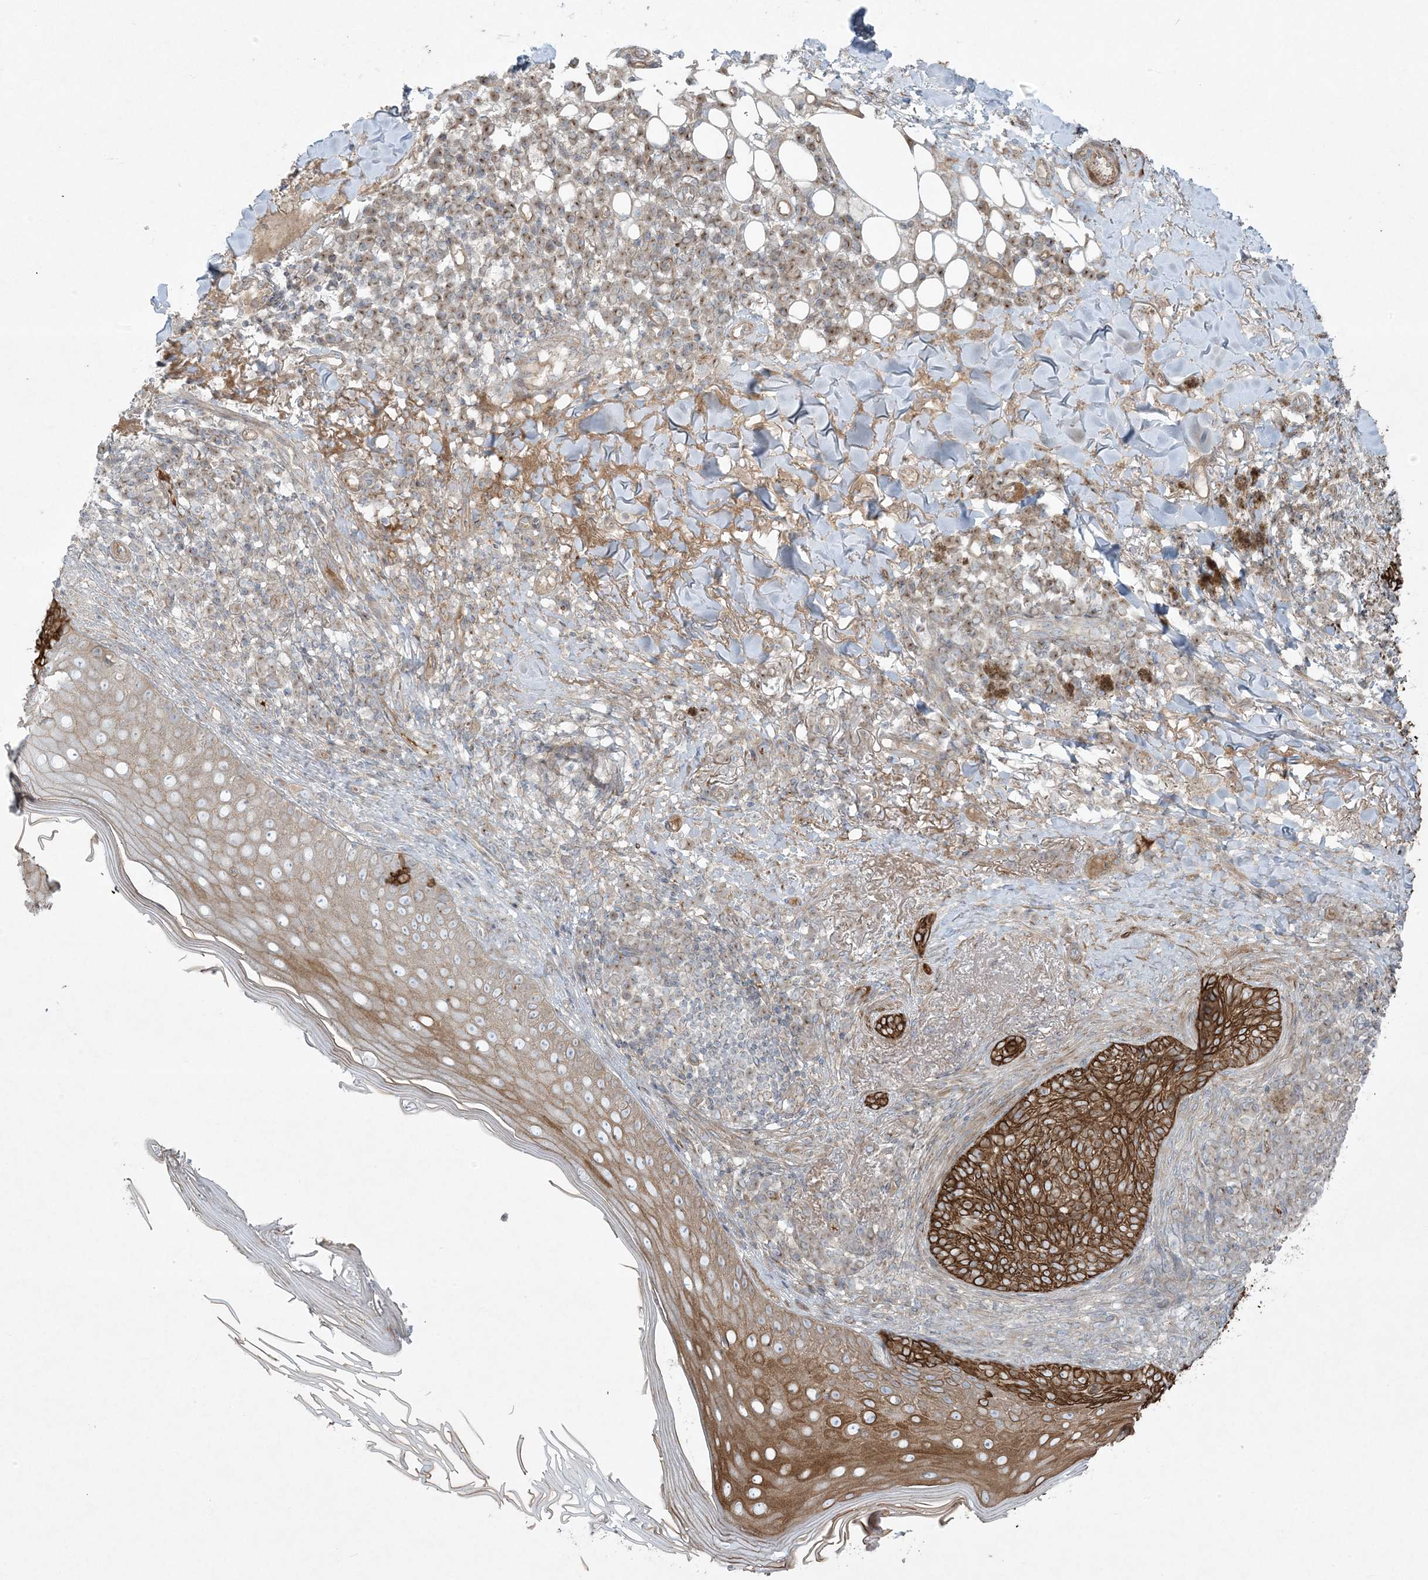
{"staining": {"intensity": "strong", "quantity": ">75%", "location": "cytoplasmic/membranous"}, "tissue": "skin cancer", "cell_type": "Tumor cells", "image_type": "cancer", "snomed": [{"axis": "morphology", "description": "Basal cell carcinoma"}, {"axis": "topography", "description": "Skin"}], "caption": "A brown stain shows strong cytoplasmic/membranous positivity of a protein in human basal cell carcinoma (skin) tumor cells.", "gene": "PIK3R4", "patient": {"sex": "male", "age": 85}}